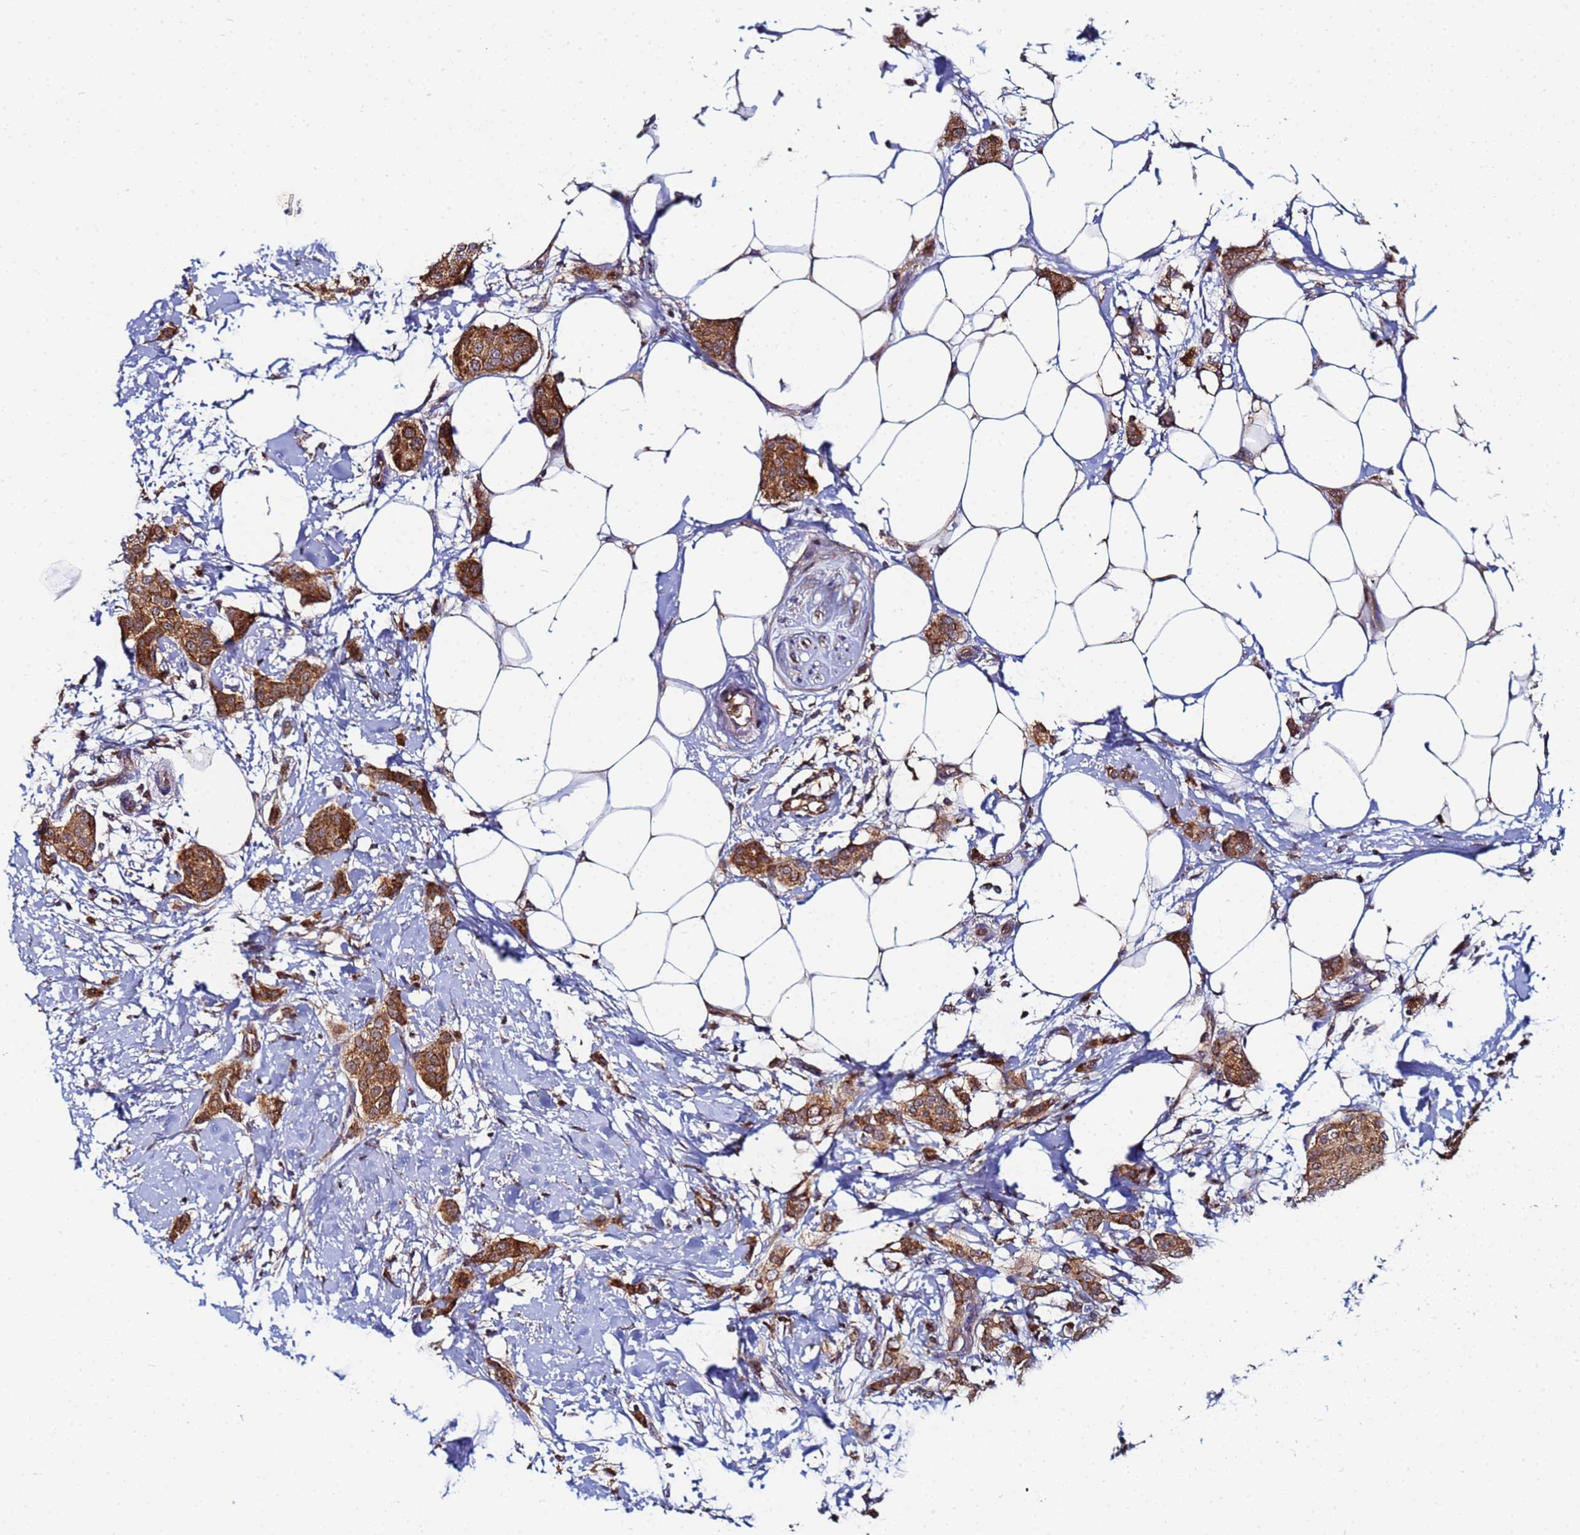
{"staining": {"intensity": "moderate", "quantity": ">75%", "location": "cytoplasmic/membranous"}, "tissue": "breast cancer", "cell_type": "Tumor cells", "image_type": "cancer", "snomed": [{"axis": "morphology", "description": "Duct carcinoma"}, {"axis": "topography", "description": "Breast"}], "caption": "IHC photomicrograph of neoplastic tissue: infiltrating ductal carcinoma (breast) stained using IHC displays medium levels of moderate protein expression localized specifically in the cytoplasmic/membranous of tumor cells, appearing as a cytoplasmic/membranous brown color.", "gene": "CCDC127", "patient": {"sex": "female", "age": 72}}